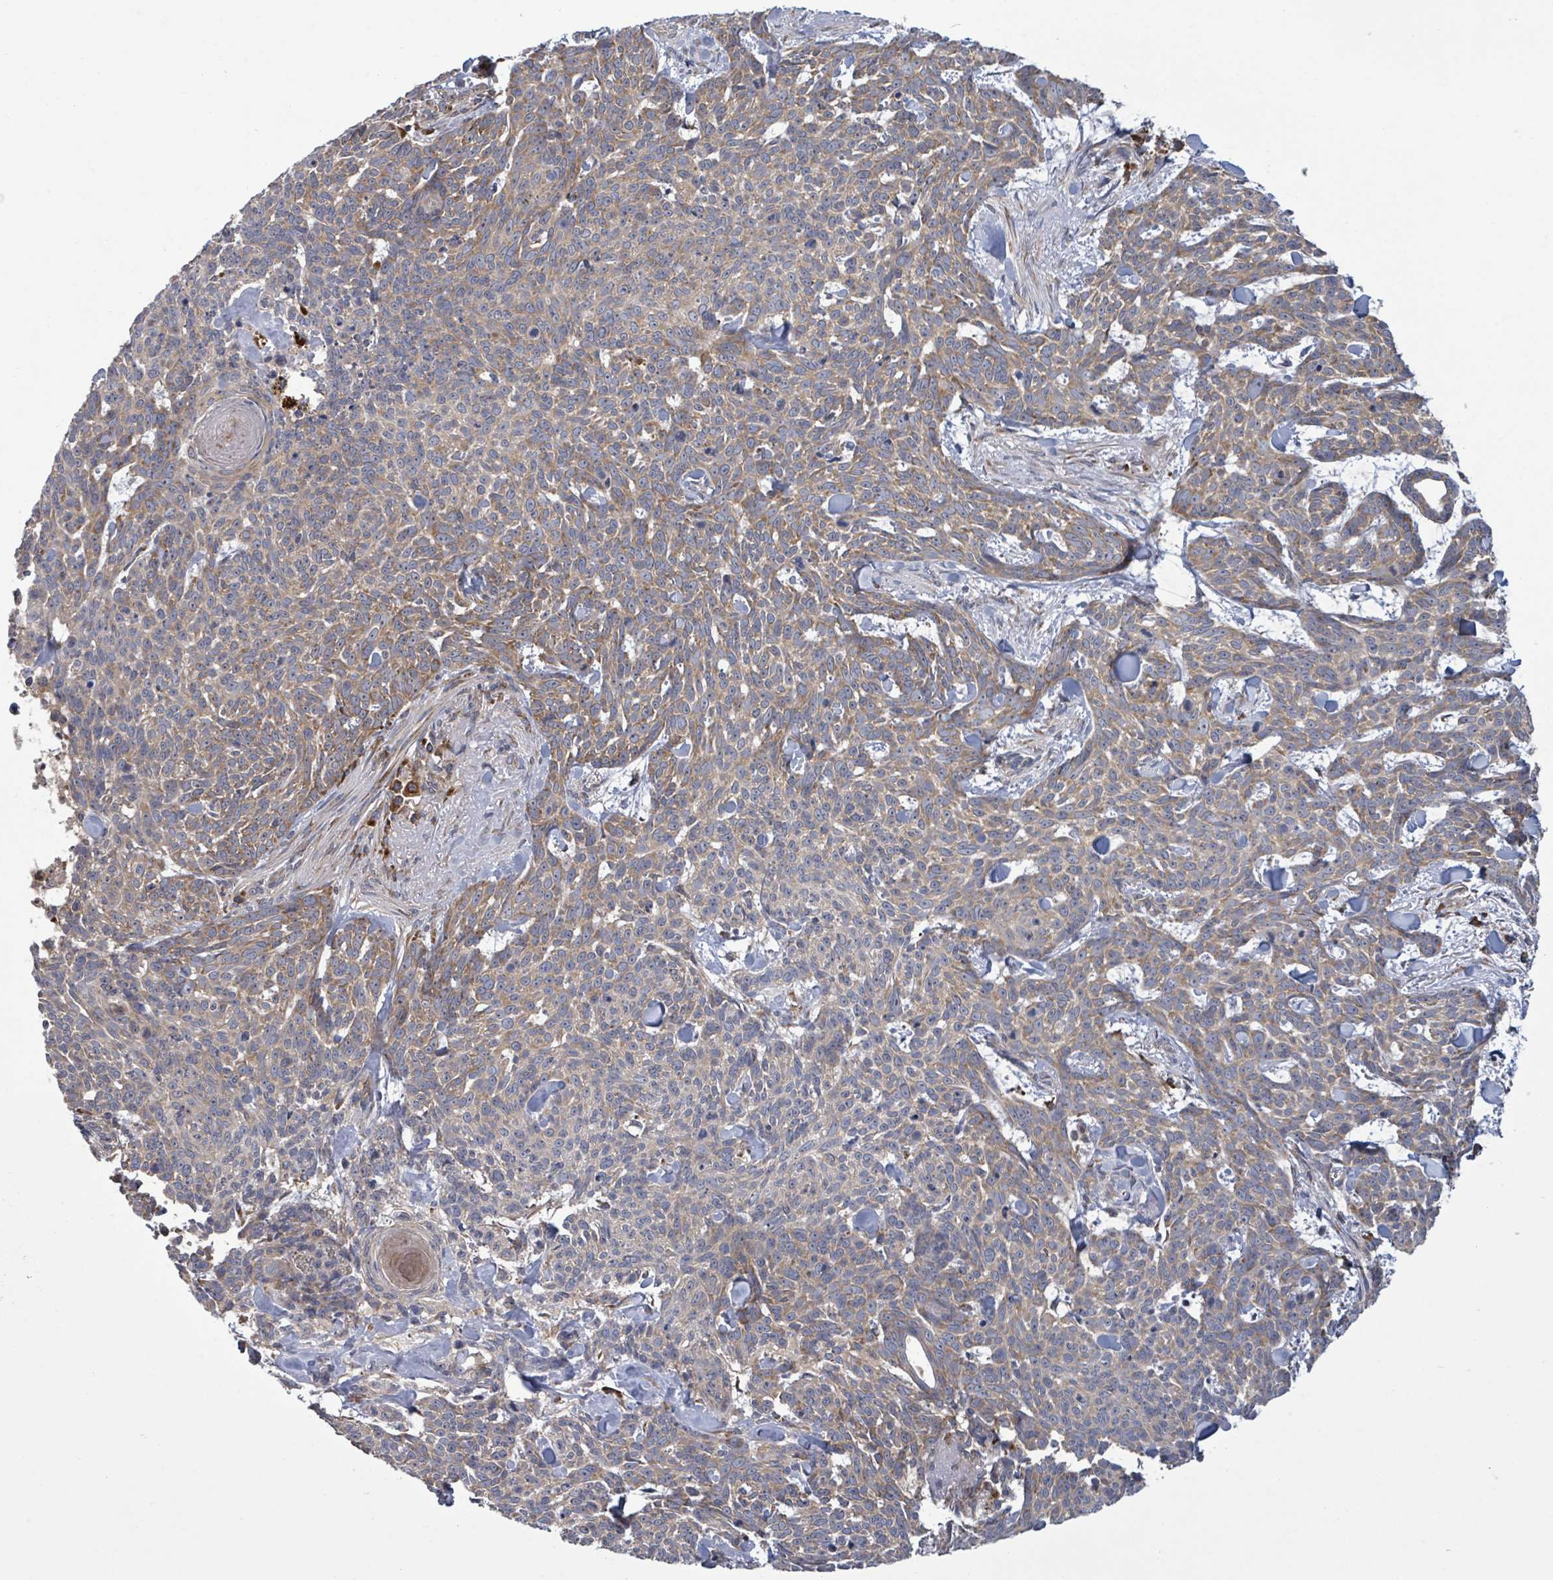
{"staining": {"intensity": "moderate", "quantity": "25%-75%", "location": "cytoplasmic/membranous"}, "tissue": "skin cancer", "cell_type": "Tumor cells", "image_type": "cancer", "snomed": [{"axis": "morphology", "description": "Basal cell carcinoma"}, {"axis": "topography", "description": "Skin"}], "caption": "A brown stain labels moderate cytoplasmic/membranous expression of a protein in basal cell carcinoma (skin) tumor cells.", "gene": "SERPINE3", "patient": {"sex": "female", "age": 93}}